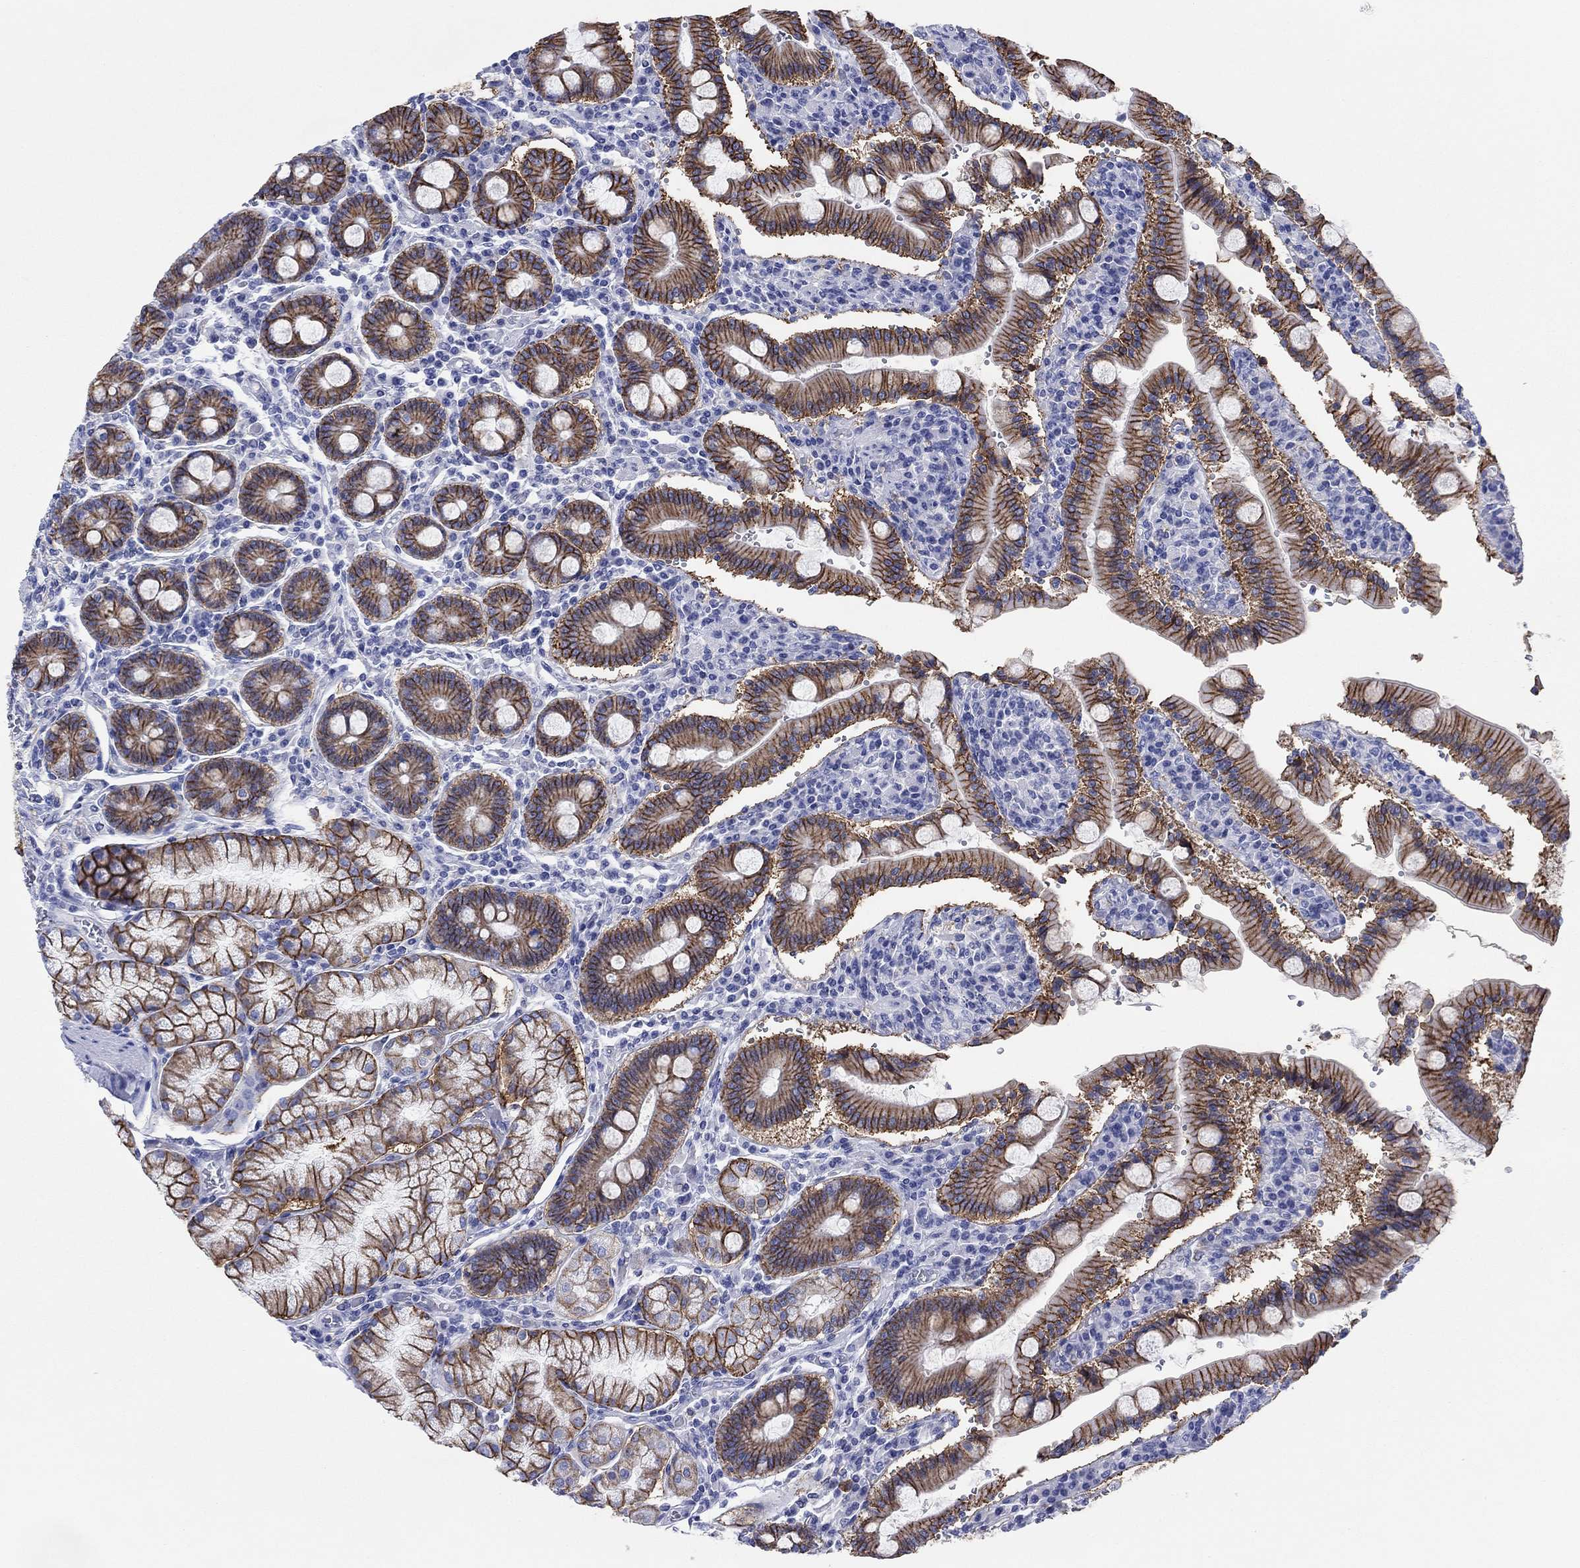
{"staining": {"intensity": "strong", "quantity": ">75%", "location": "cytoplasmic/membranous"}, "tissue": "duodenum", "cell_type": "Glandular cells", "image_type": "normal", "snomed": [{"axis": "morphology", "description": "Normal tissue, NOS"}, {"axis": "topography", "description": "Duodenum"}], "caption": "This micrograph demonstrates immunohistochemistry staining of normal human duodenum, with high strong cytoplasmic/membranous positivity in approximately >75% of glandular cells.", "gene": "ATP1B1", "patient": {"sex": "female", "age": 62}}